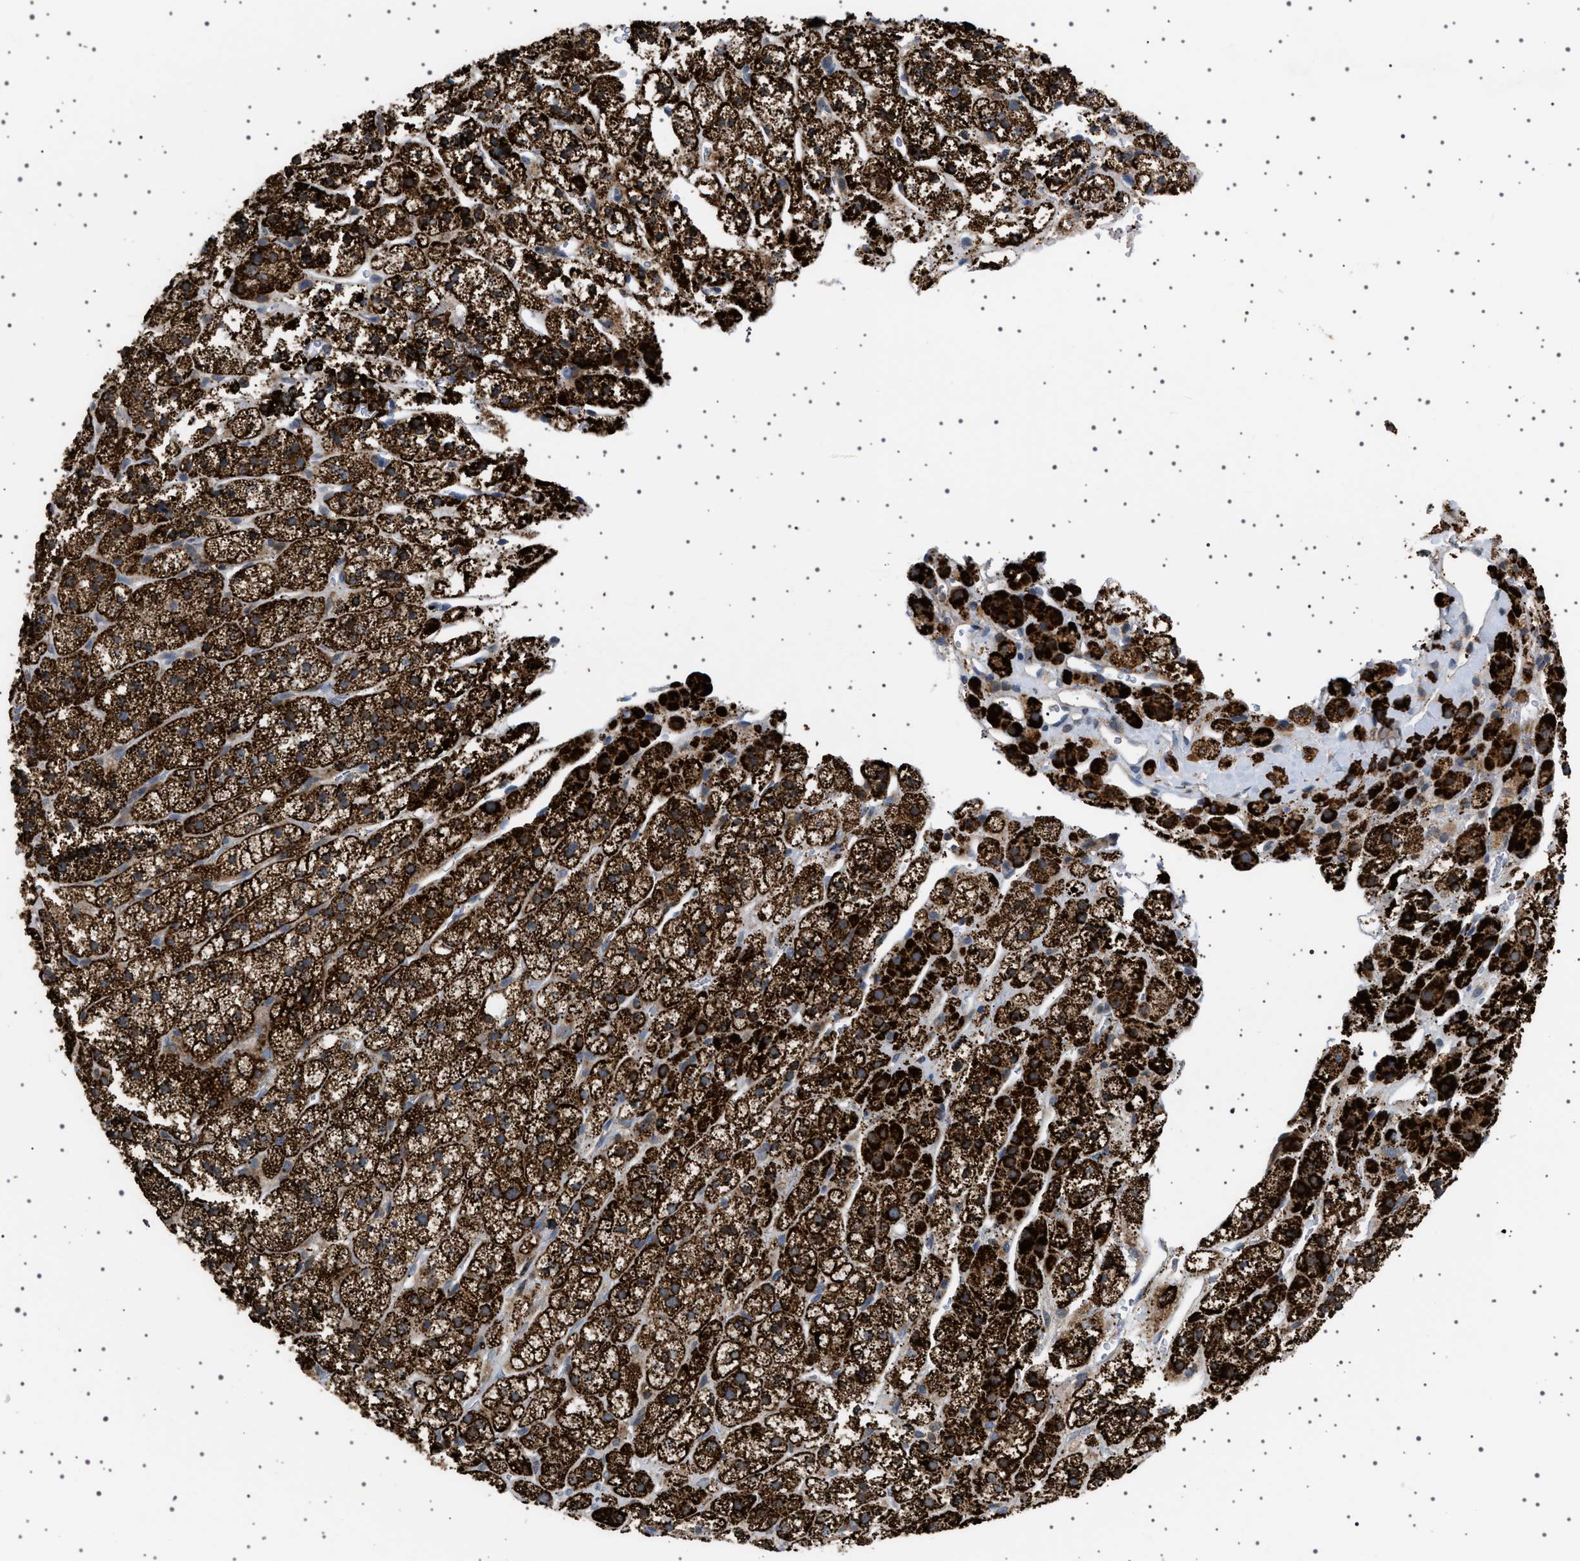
{"staining": {"intensity": "strong", "quantity": ">75%", "location": "cytoplasmic/membranous"}, "tissue": "adrenal gland", "cell_type": "Glandular cells", "image_type": "normal", "snomed": [{"axis": "morphology", "description": "Normal tissue, NOS"}, {"axis": "topography", "description": "Adrenal gland"}], "caption": "Glandular cells show high levels of strong cytoplasmic/membranous positivity in about >75% of cells in benign adrenal gland.", "gene": "UBXN8", "patient": {"sex": "male", "age": 56}}